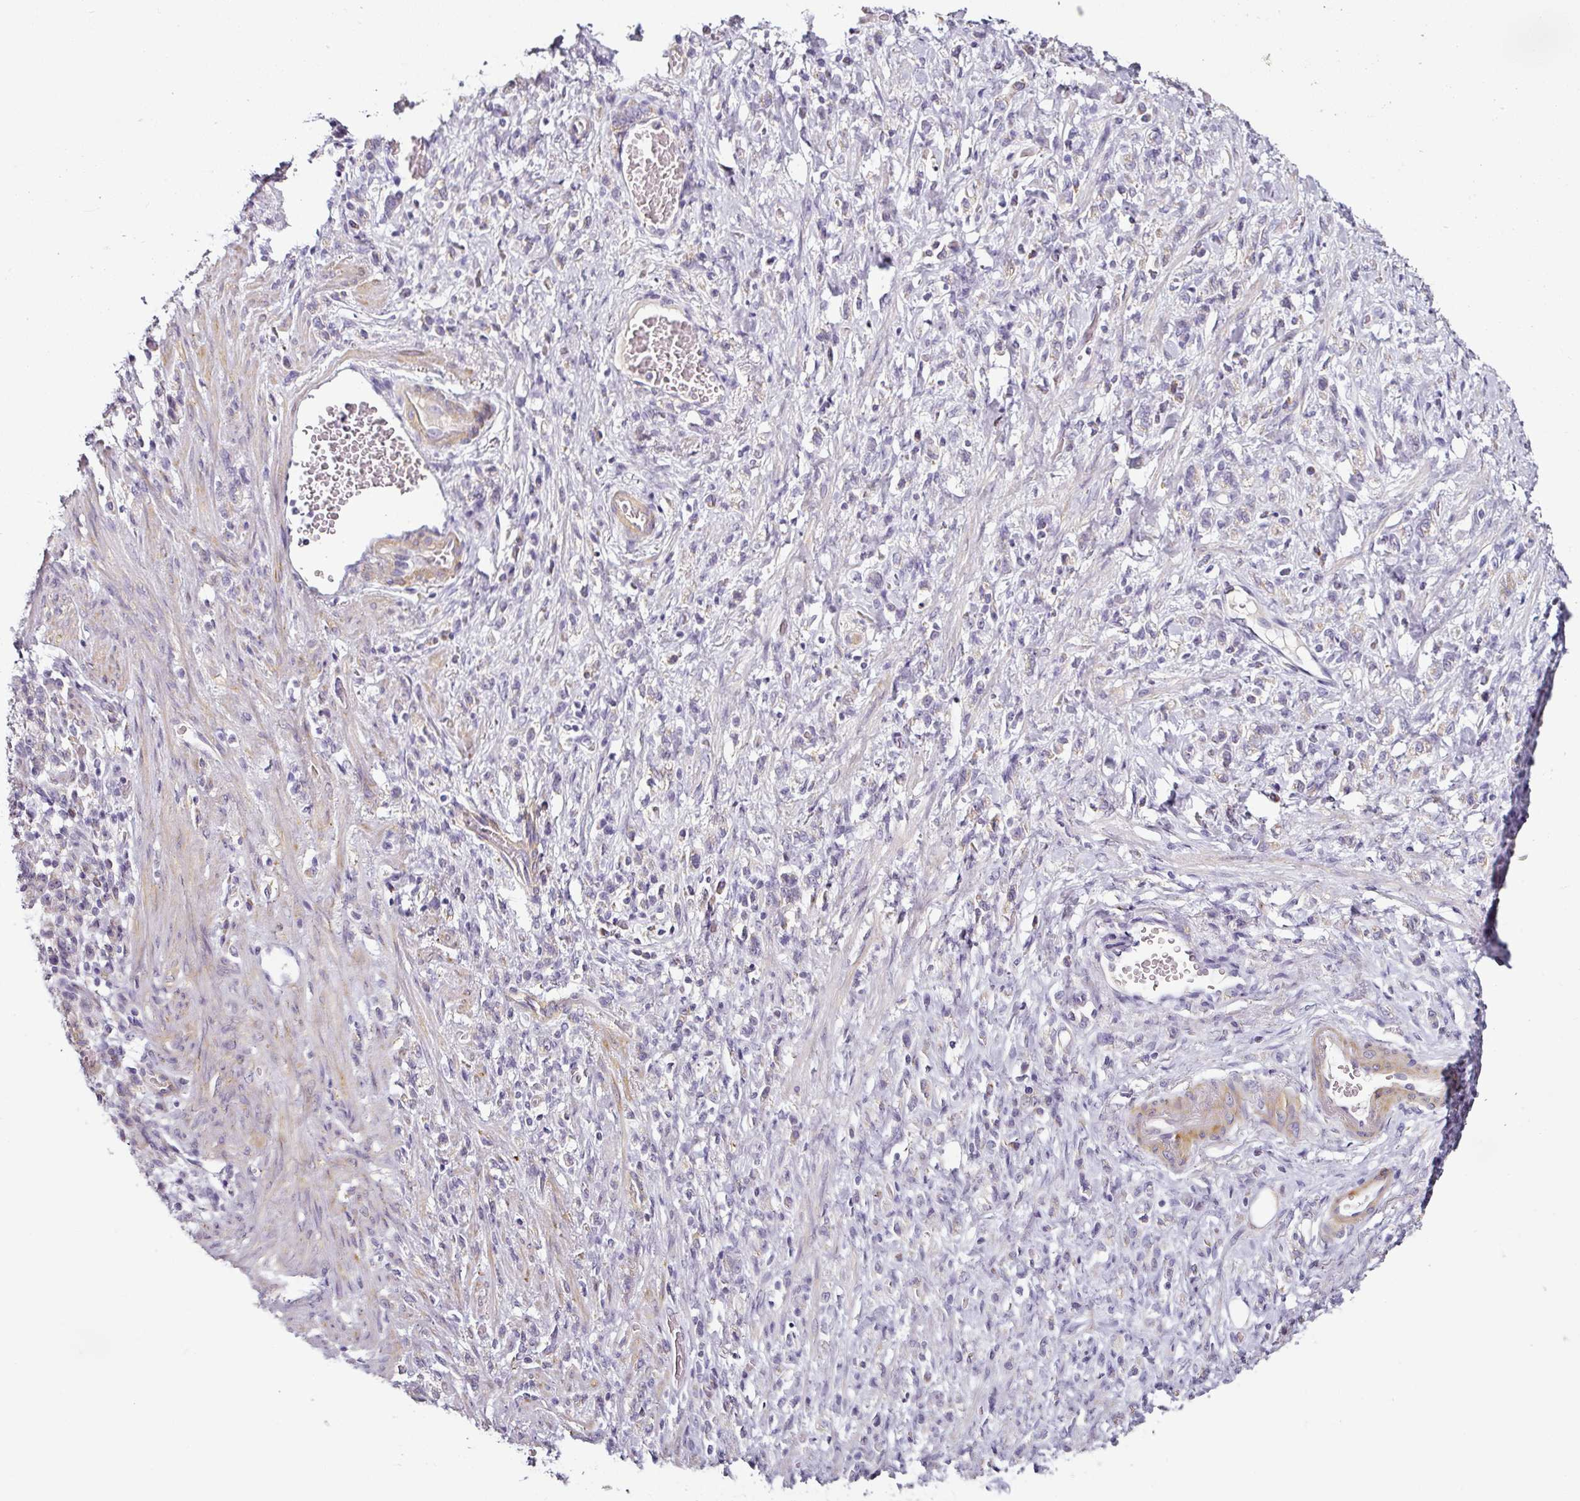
{"staining": {"intensity": "negative", "quantity": "none", "location": "none"}, "tissue": "stomach cancer", "cell_type": "Tumor cells", "image_type": "cancer", "snomed": [{"axis": "morphology", "description": "Adenocarcinoma, NOS"}, {"axis": "topography", "description": "Stomach"}], "caption": "Immunohistochemistry (IHC) micrograph of human stomach cancer stained for a protein (brown), which shows no expression in tumor cells.", "gene": "CAP2", "patient": {"sex": "male", "age": 77}}